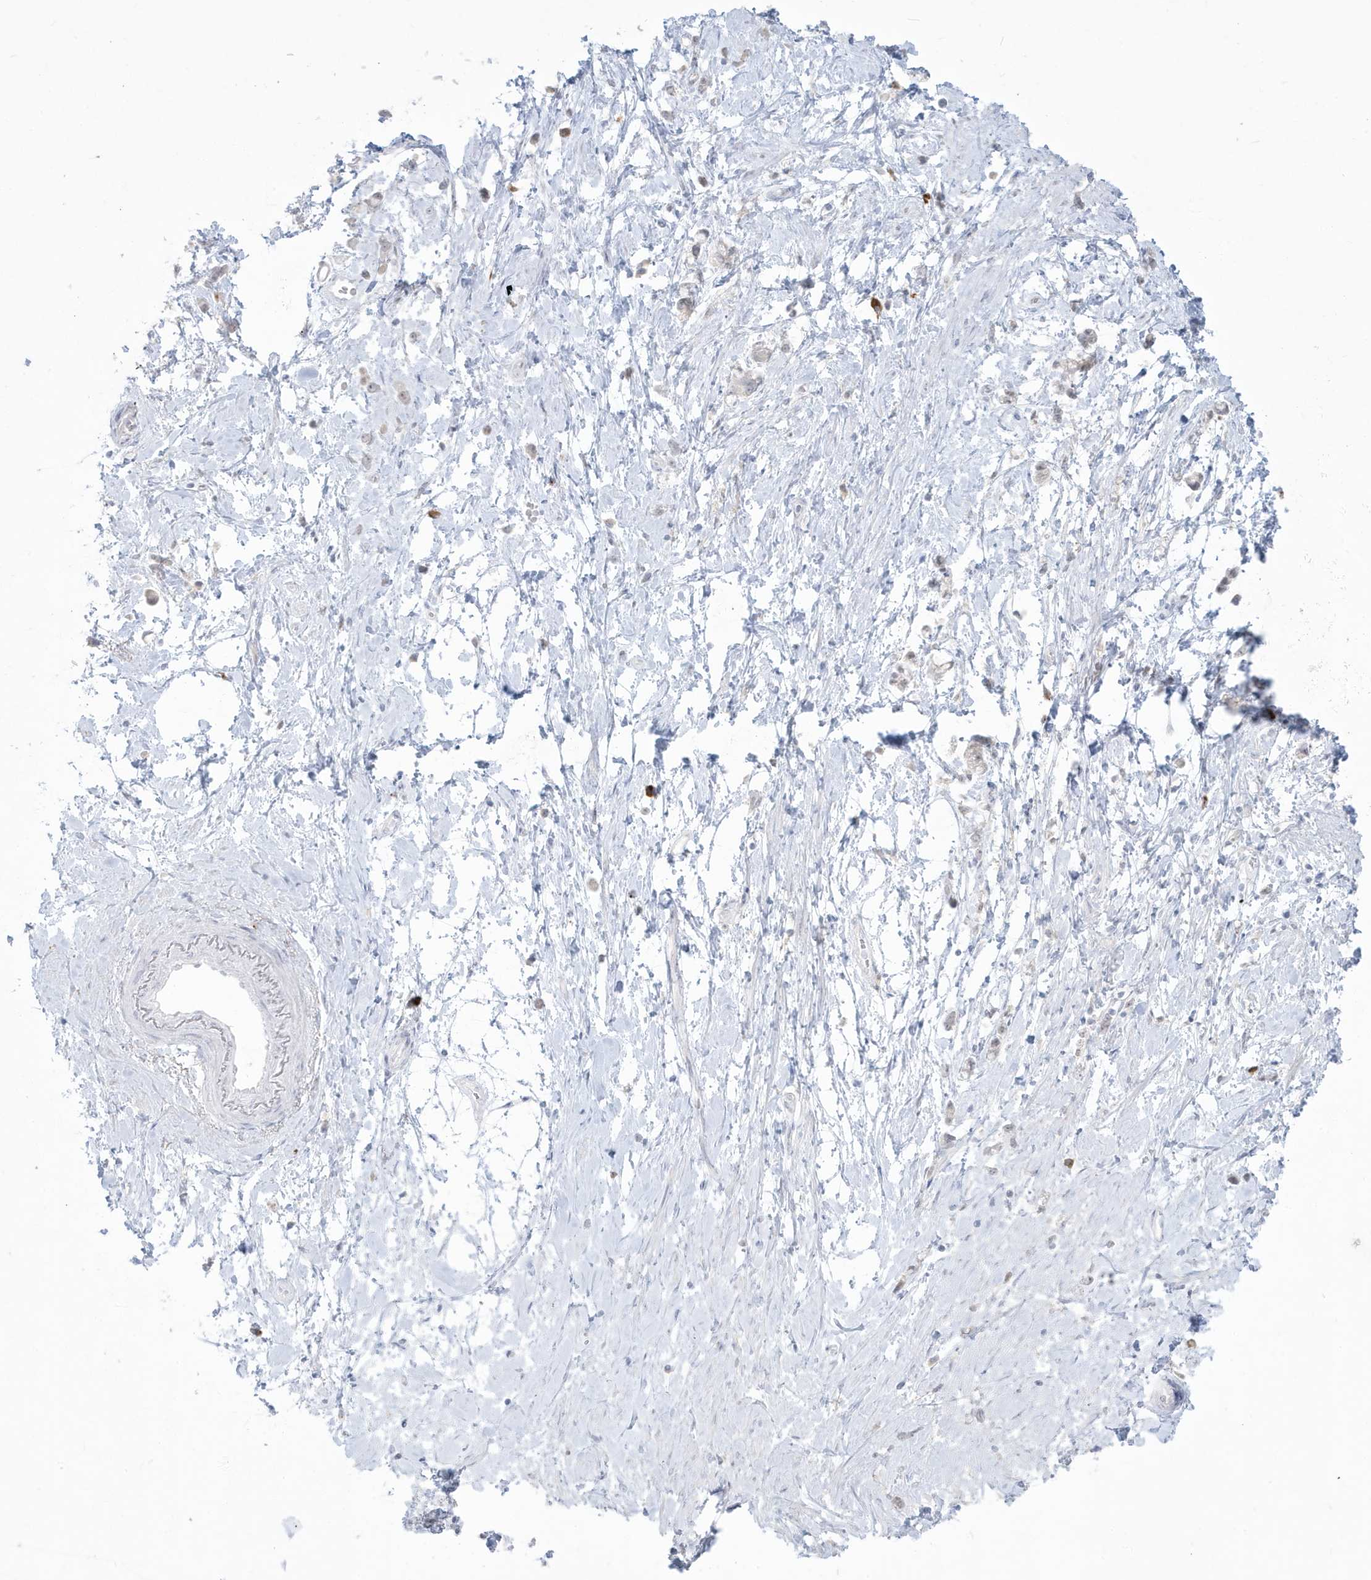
{"staining": {"intensity": "weak", "quantity": "<25%", "location": "nuclear"}, "tissue": "stomach cancer", "cell_type": "Tumor cells", "image_type": "cancer", "snomed": [{"axis": "morphology", "description": "Adenocarcinoma, NOS"}, {"axis": "topography", "description": "Stomach"}], "caption": "This is an IHC image of human stomach cancer. There is no expression in tumor cells.", "gene": "HERC6", "patient": {"sex": "female", "age": 60}}